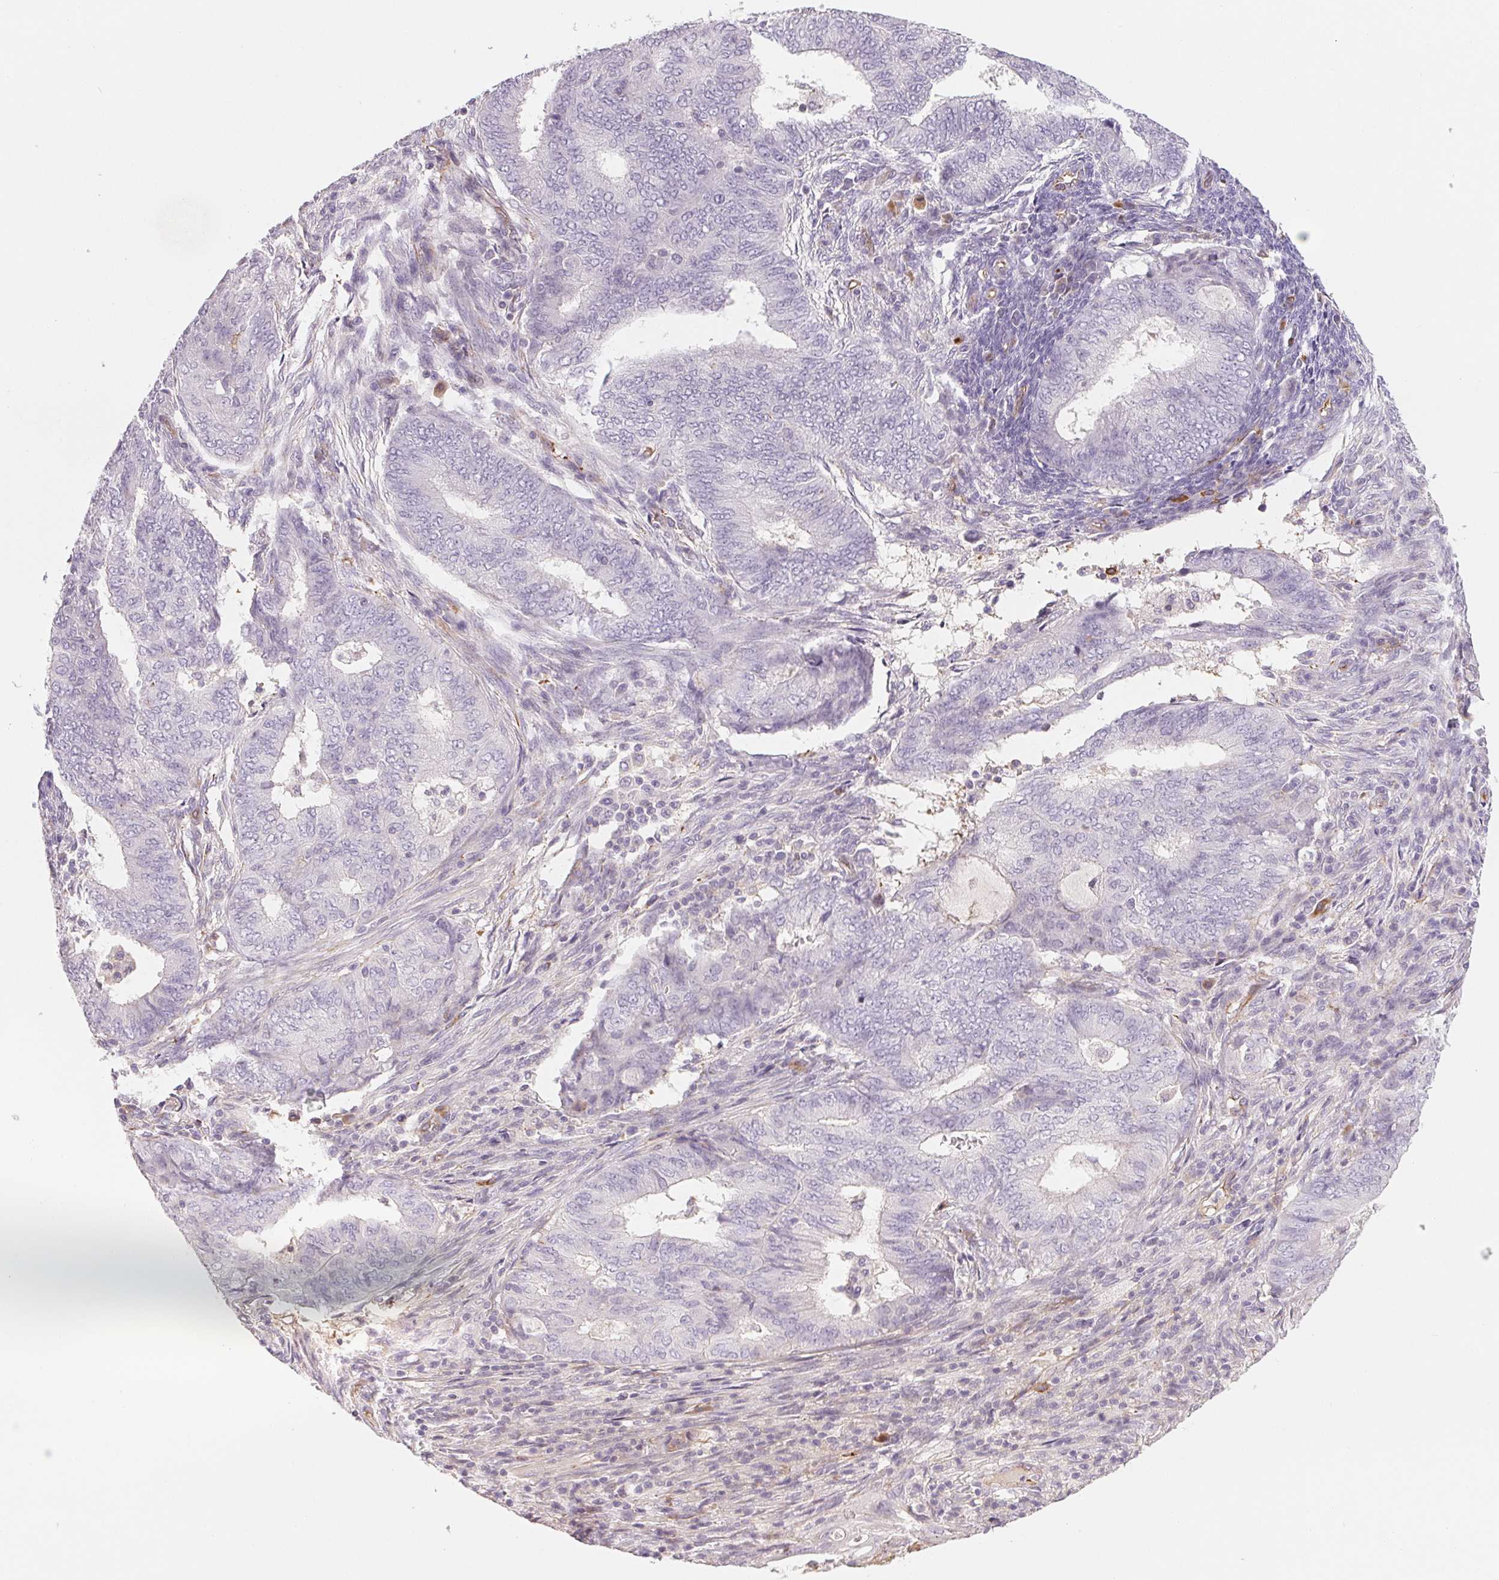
{"staining": {"intensity": "negative", "quantity": "none", "location": "none"}, "tissue": "endometrial cancer", "cell_type": "Tumor cells", "image_type": "cancer", "snomed": [{"axis": "morphology", "description": "Adenocarcinoma, NOS"}, {"axis": "topography", "description": "Endometrium"}], "caption": "DAB immunohistochemical staining of human endometrial cancer exhibits no significant staining in tumor cells.", "gene": "ANKRD13B", "patient": {"sex": "female", "age": 62}}